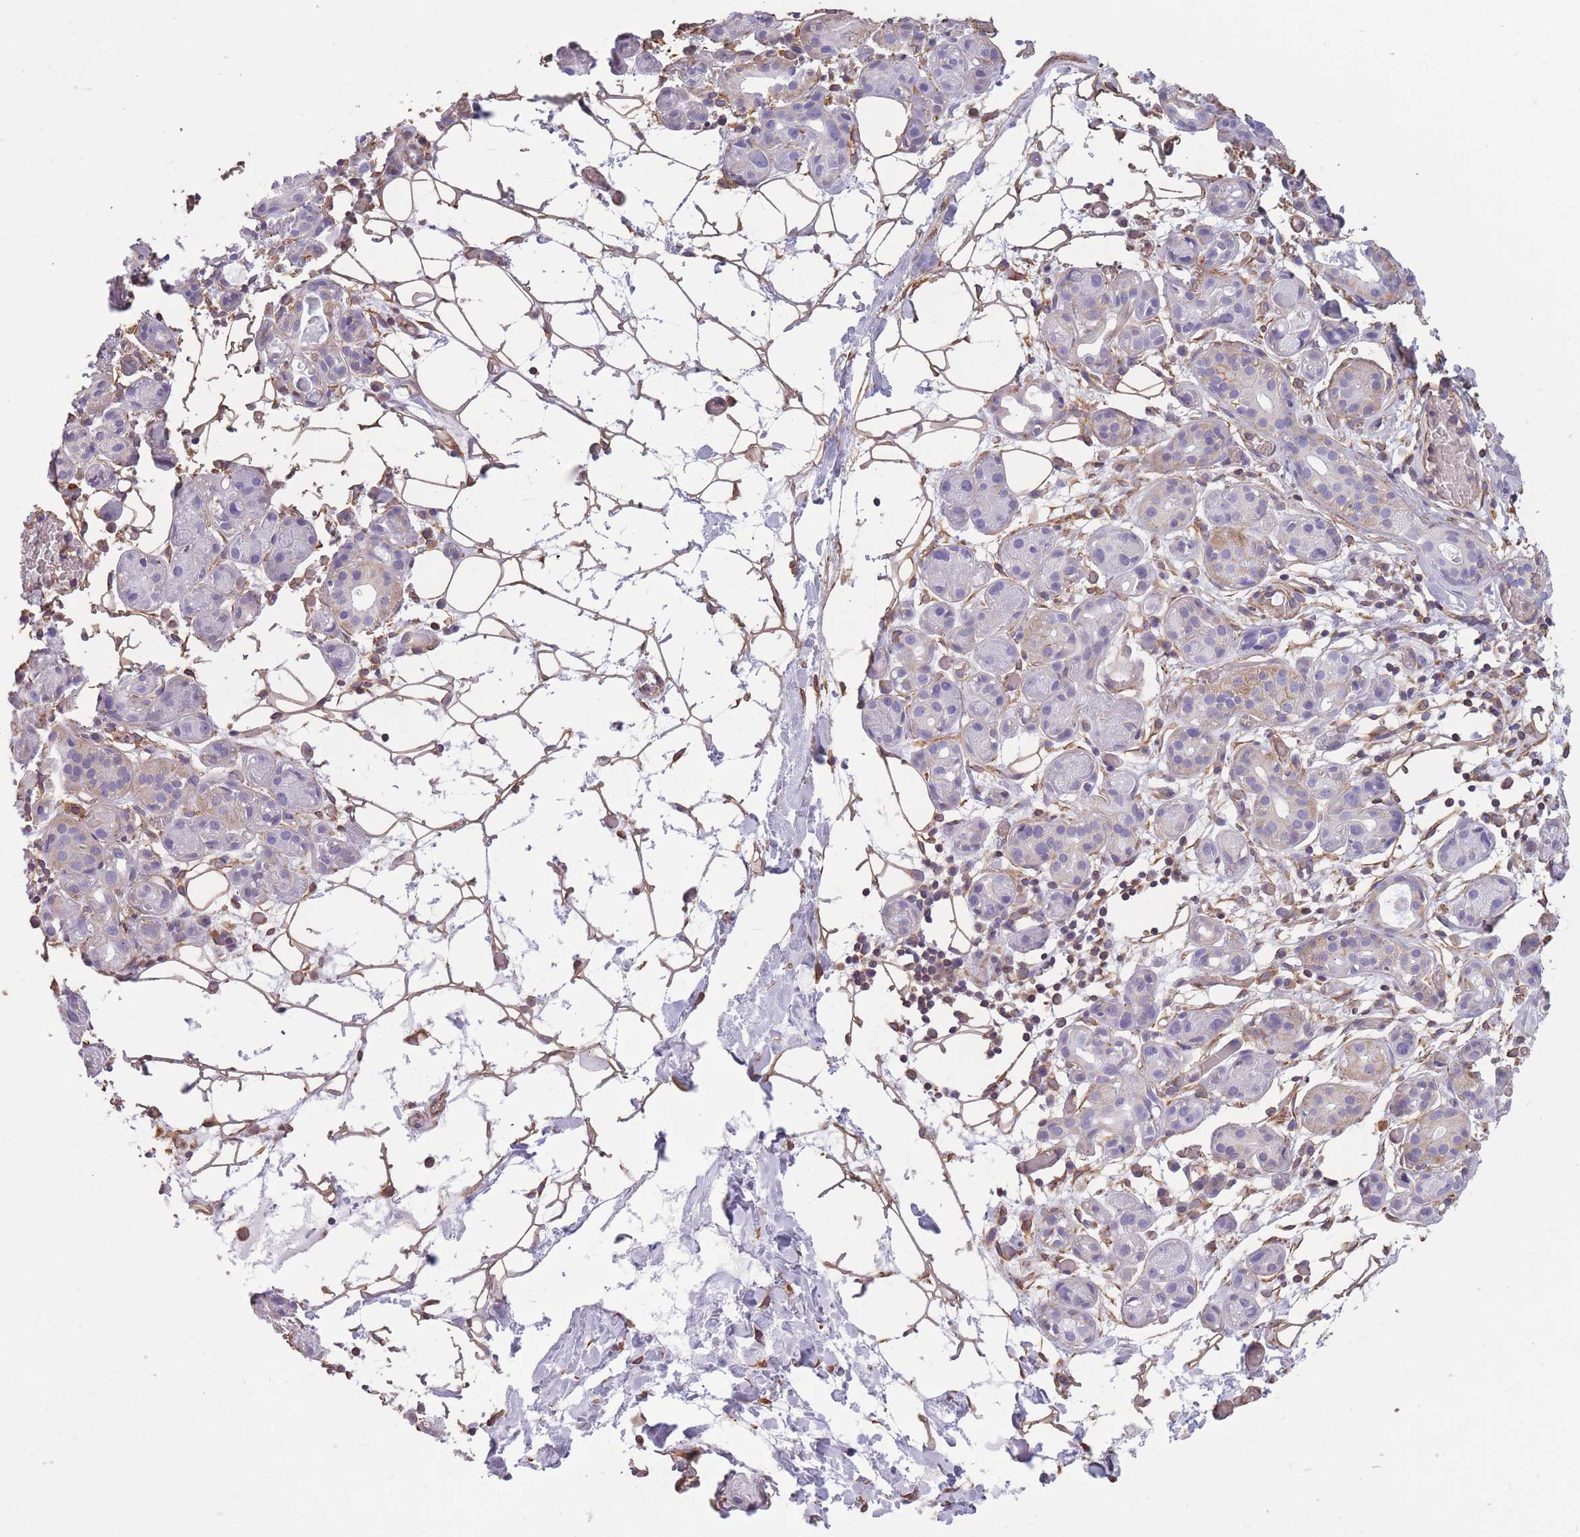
{"staining": {"intensity": "negative", "quantity": "none", "location": "none"}, "tissue": "salivary gland", "cell_type": "Glandular cells", "image_type": "normal", "snomed": [{"axis": "morphology", "description": "Normal tissue, NOS"}, {"axis": "topography", "description": "Salivary gland"}], "caption": "Histopathology image shows no significant protein expression in glandular cells of normal salivary gland.", "gene": "ADD1", "patient": {"sex": "male", "age": 82}}